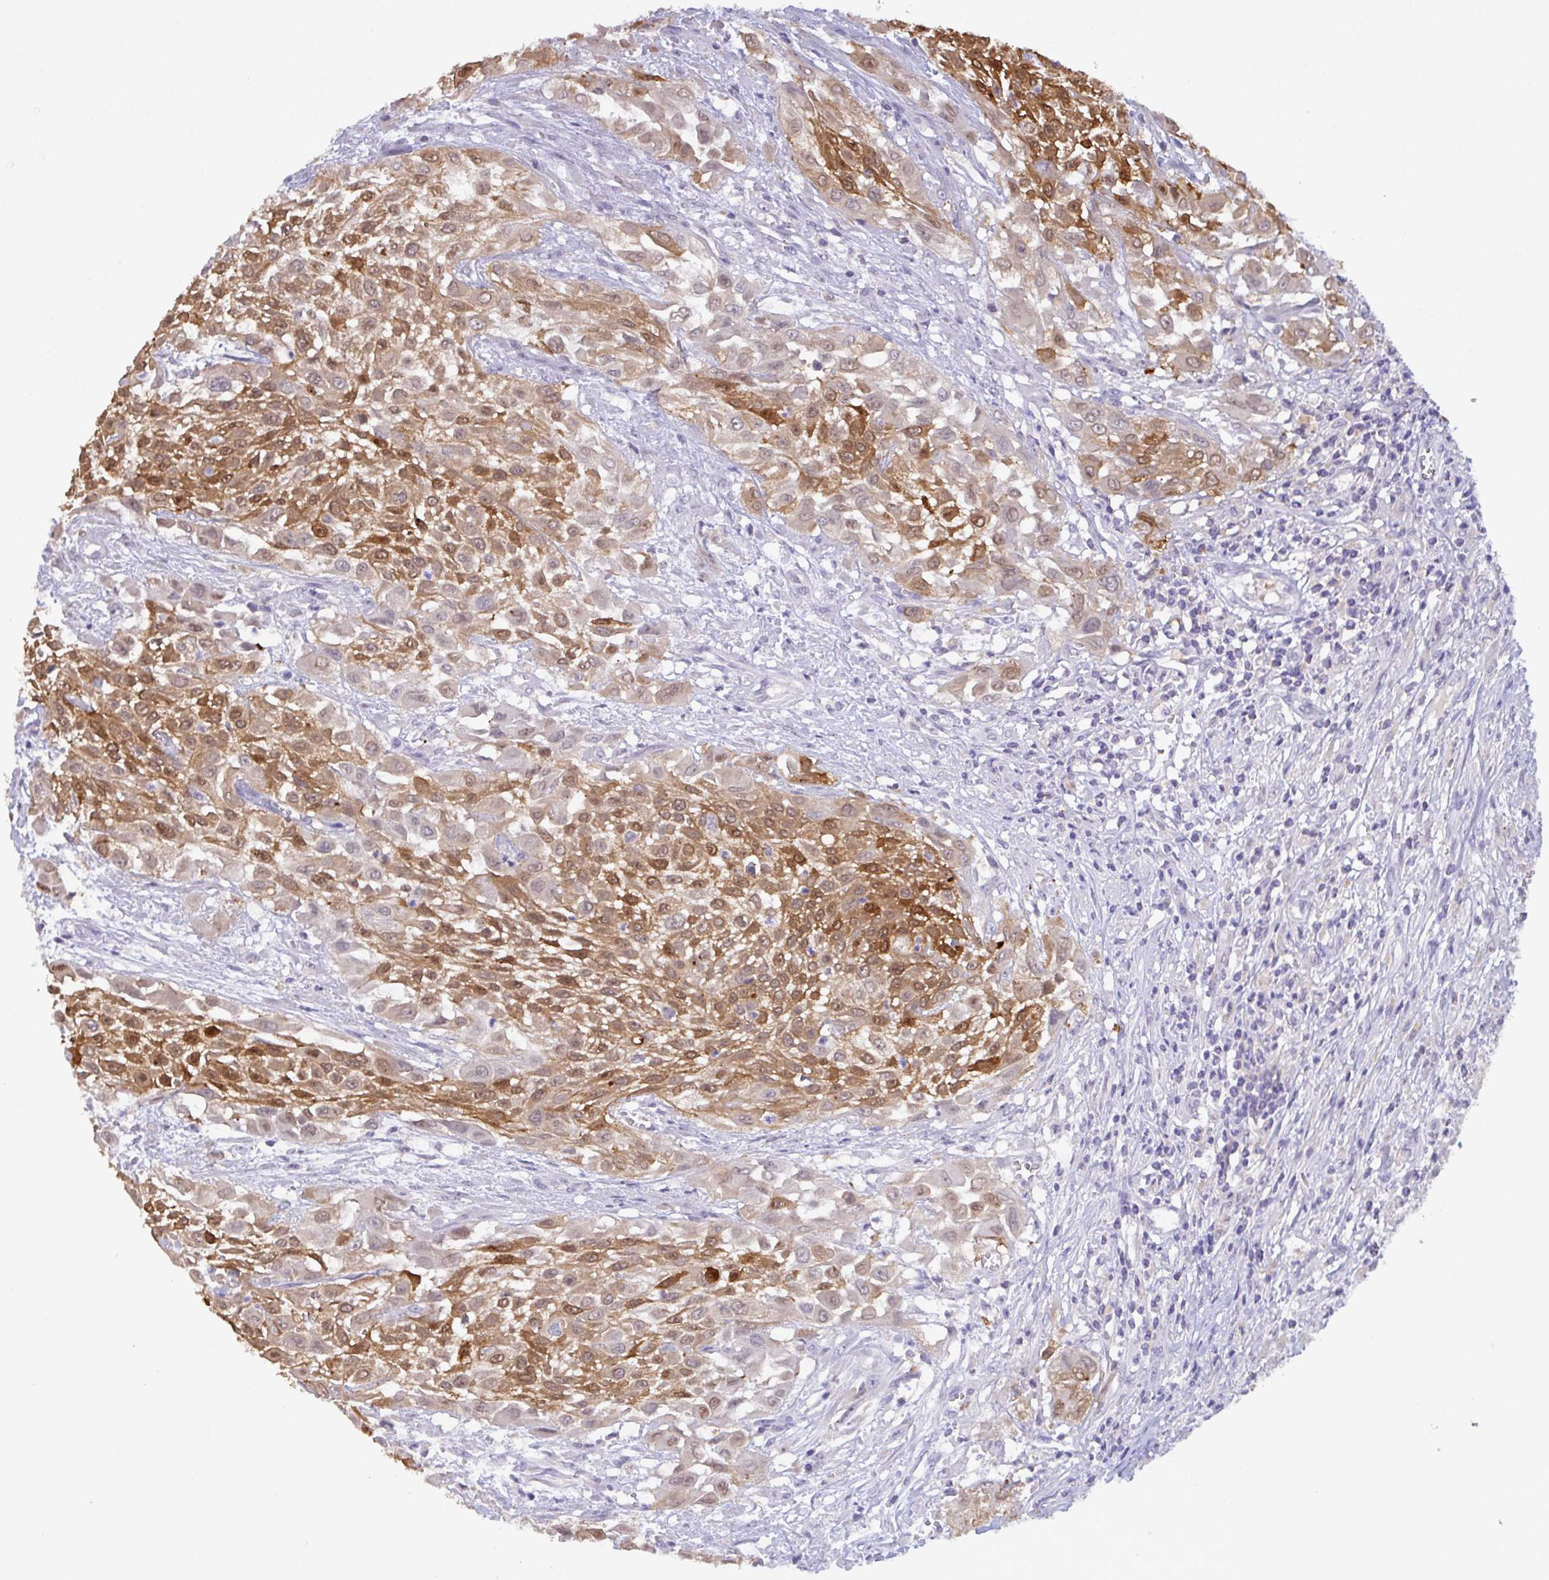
{"staining": {"intensity": "moderate", "quantity": ">75%", "location": "cytoplasmic/membranous,nuclear"}, "tissue": "urothelial cancer", "cell_type": "Tumor cells", "image_type": "cancer", "snomed": [{"axis": "morphology", "description": "Urothelial carcinoma, High grade"}, {"axis": "topography", "description": "Urinary bladder"}], "caption": "Protein staining shows moderate cytoplasmic/membranous and nuclear positivity in about >75% of tumor cells in high-grade urothelial carcinoma. (Stains: DAB (3,3'-diaminobenzidine) in brown, nuclei in blue, Microscopy: brightfield microscopy at high magnification).", "gene": "SERPINB13", "patient": {"sex": "male", "age": 57}}